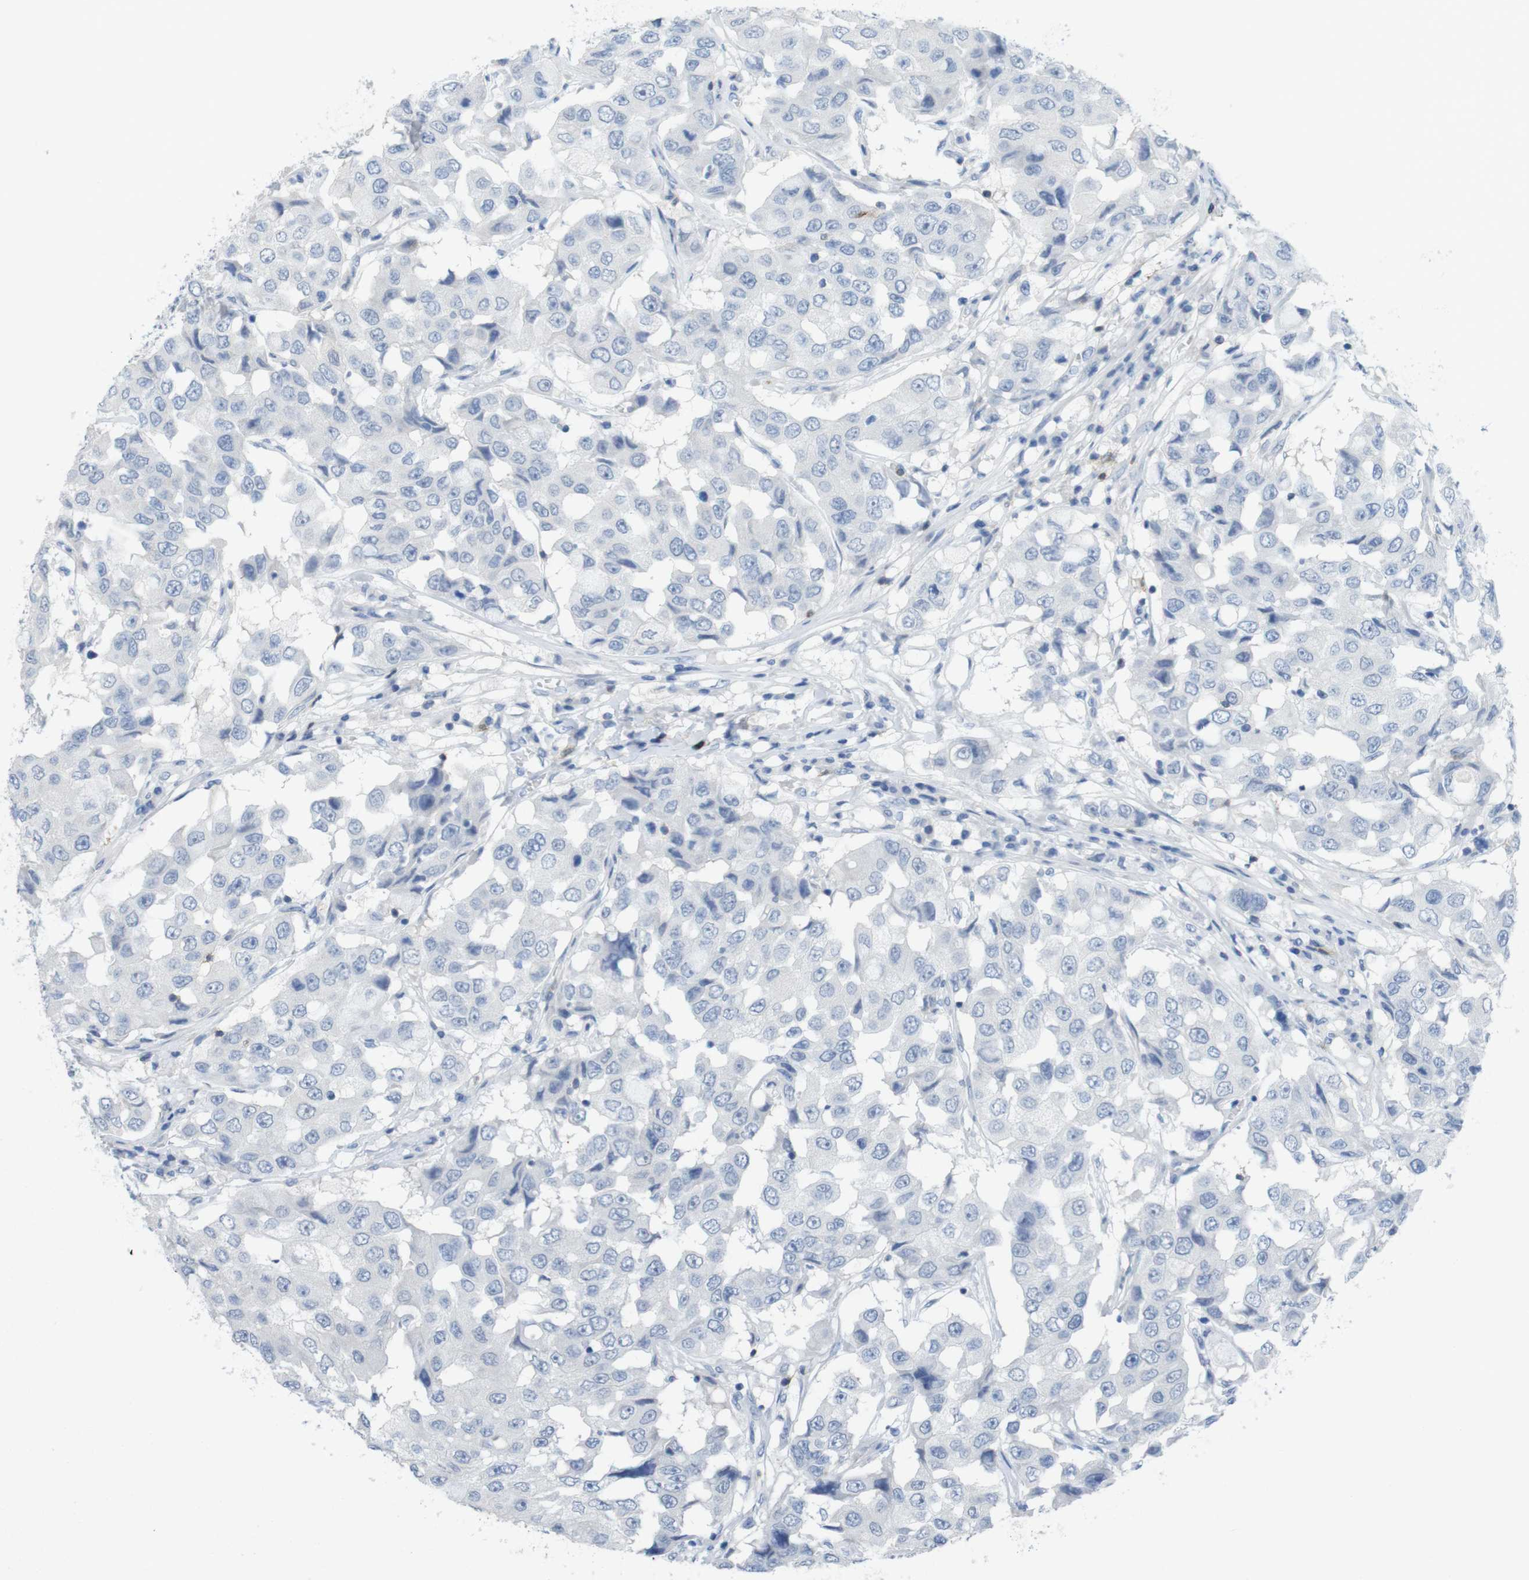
{"staining": {"intensity": "negative", "quantity": "none", "location": "none"}, "tissue": "breast cancer", "cell_type": "Tumor cells", "image_type": "cancer", "snomed": [{"axis": "morphology", "description": "Duct carcinoma"}, {"axis": "topography", "description": "Breast"}], "caption": "DAB (3,3'-diaminobenzidine) immunohistochemical staining of breast cancer exhibits no significant positivity in tumor cells. (Immunohistochemistry, brightfield microscopy, high magnification).", "gene": "CD5", "patient": {"sex": "female", "age": 27}}